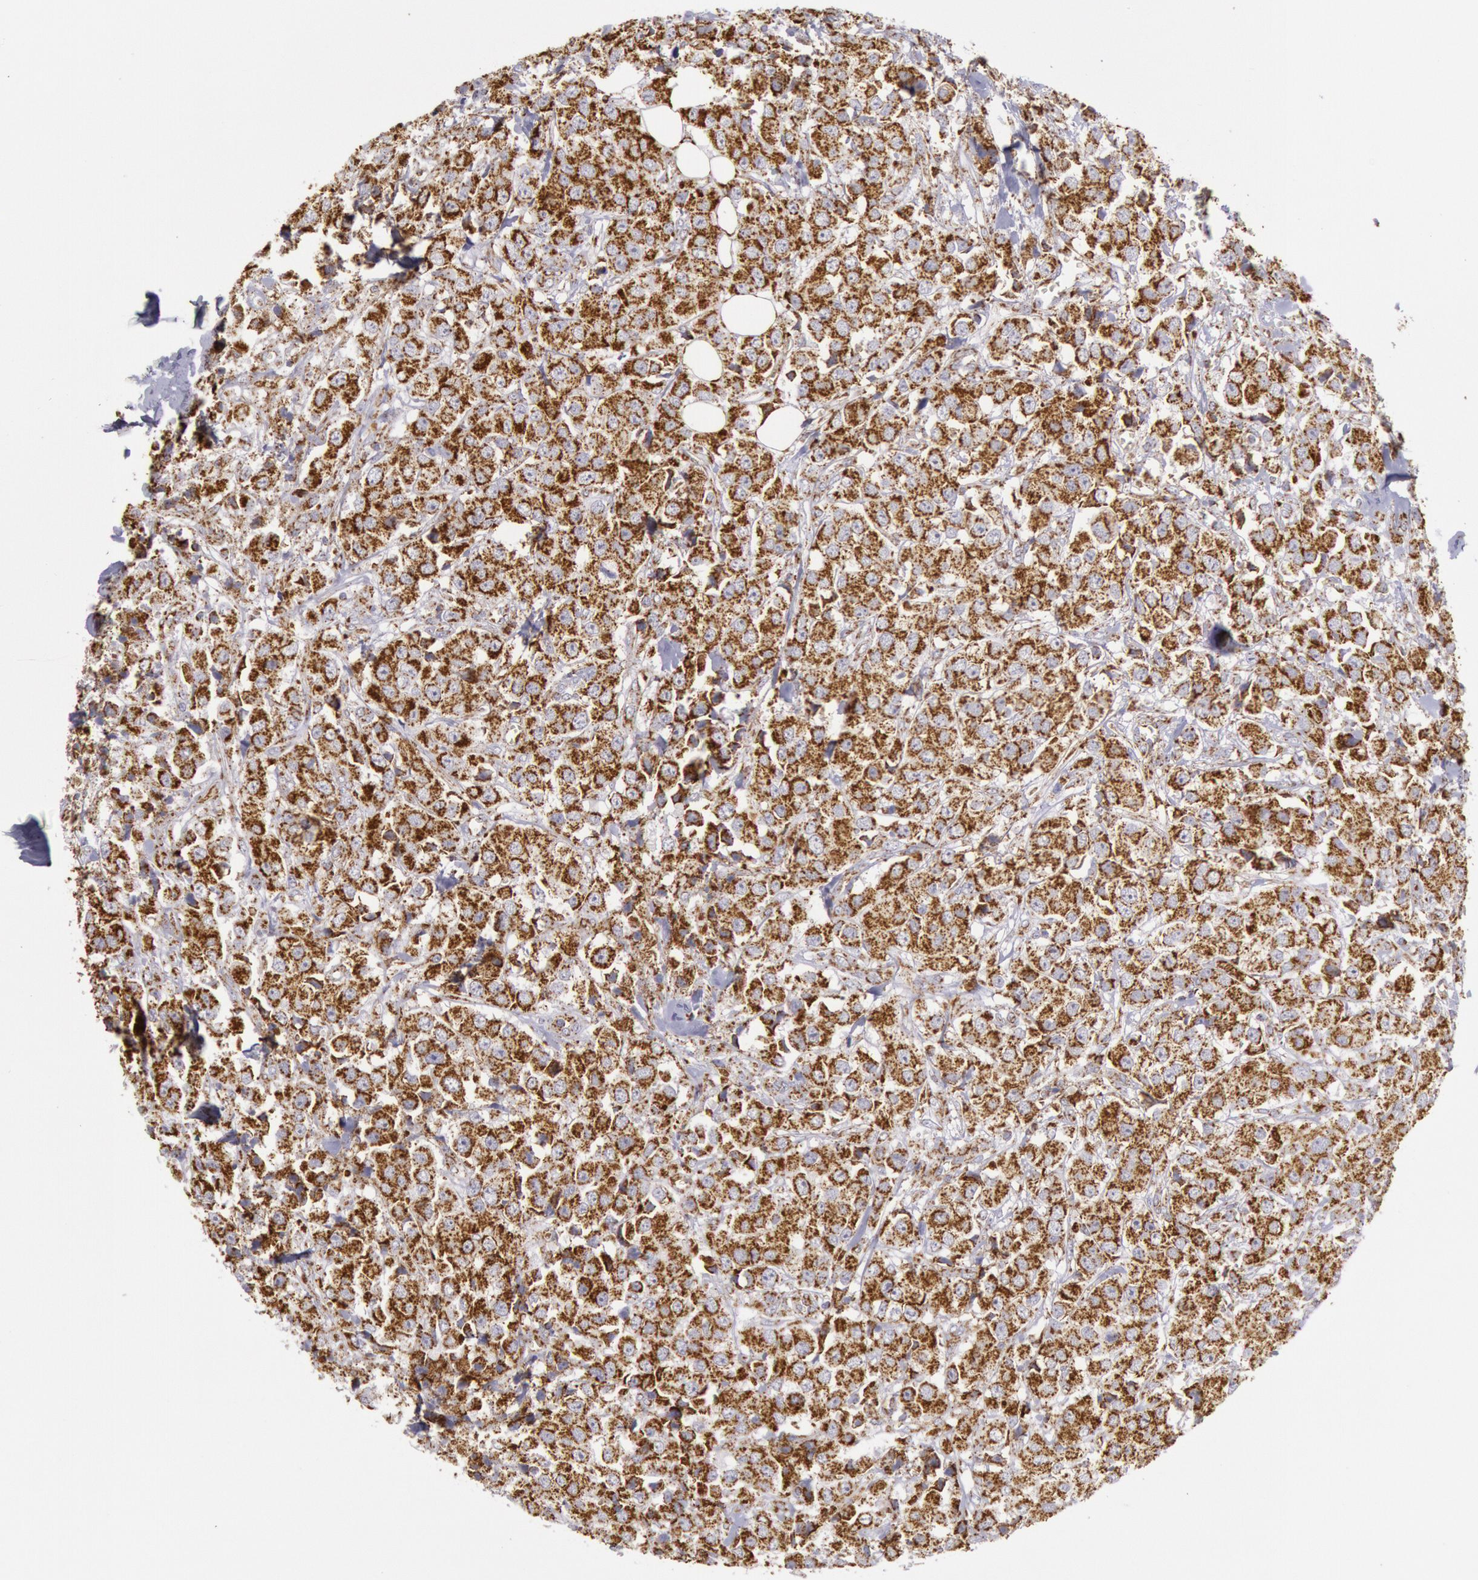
{"staining": {"intensity": "moderate", "quantity": ">75%", "location": "cytoplasmic/membranous,nuclear"}, "tissue": "breast cancer", "cell_type": "Tumor cells", "image_type": "cancer", "snomed": [{"axis": "morphology", "description": "Duct carcinoma"}, {"axis": "topography", "description": "Breast"}], "caption": "Immunohistochemical staining of breast invasive ductal carcinoma reveals medium levels of moderate cytoplasmic/membranous and nuclear protein staining in approximately >75% of tumor cells.", "gene": "CYC1", "patient": {"sex": "female", "age": 58}}